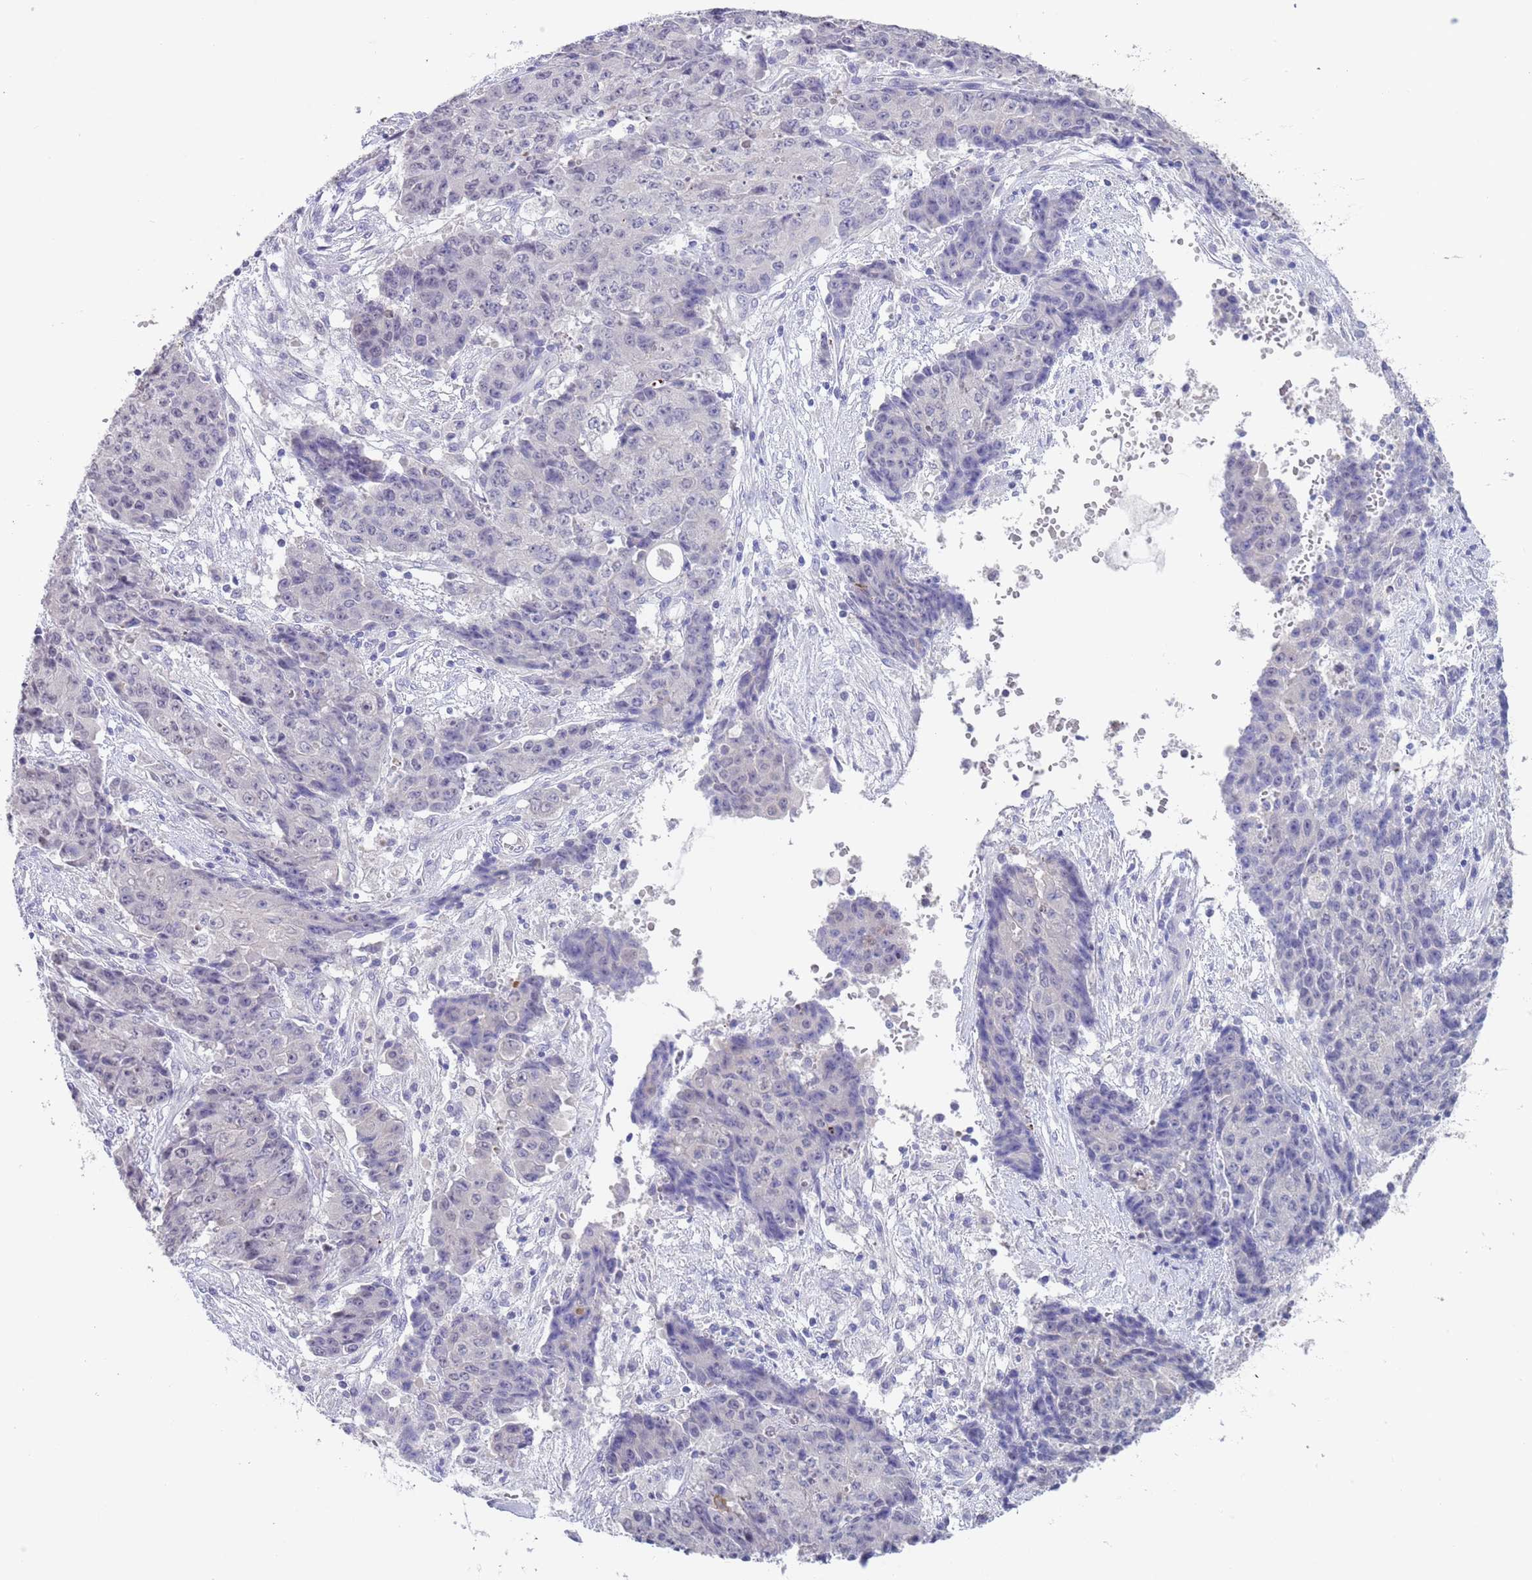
{"staining": {"intensity": "negative", "quantity": "none", "location": "none"}, "tissue": "ovarian cancer", "cell_type": "Tumor cells", "image_type": "cancer", "snomed": [{"axis": "morphology", "description": "Carcinoma, endometroid"}, {"axis": "topography", "description": "Ovary"}], "caption": "Immunohistochemistry histopathology image of neoplastic tissue: human endometroid carcinoma (ovarian) stained with DAB (3,3'-diaminobenzidine) reveals no significant protein staining in tumor cells. The staining was performed using DAB to visualize the protein expression in brown, while the nuclei were stained in blue with hematoxylin (Magnification: 20x).", "gene": "SPIRE2", "patient": {"sex": "female", "age": 42}}